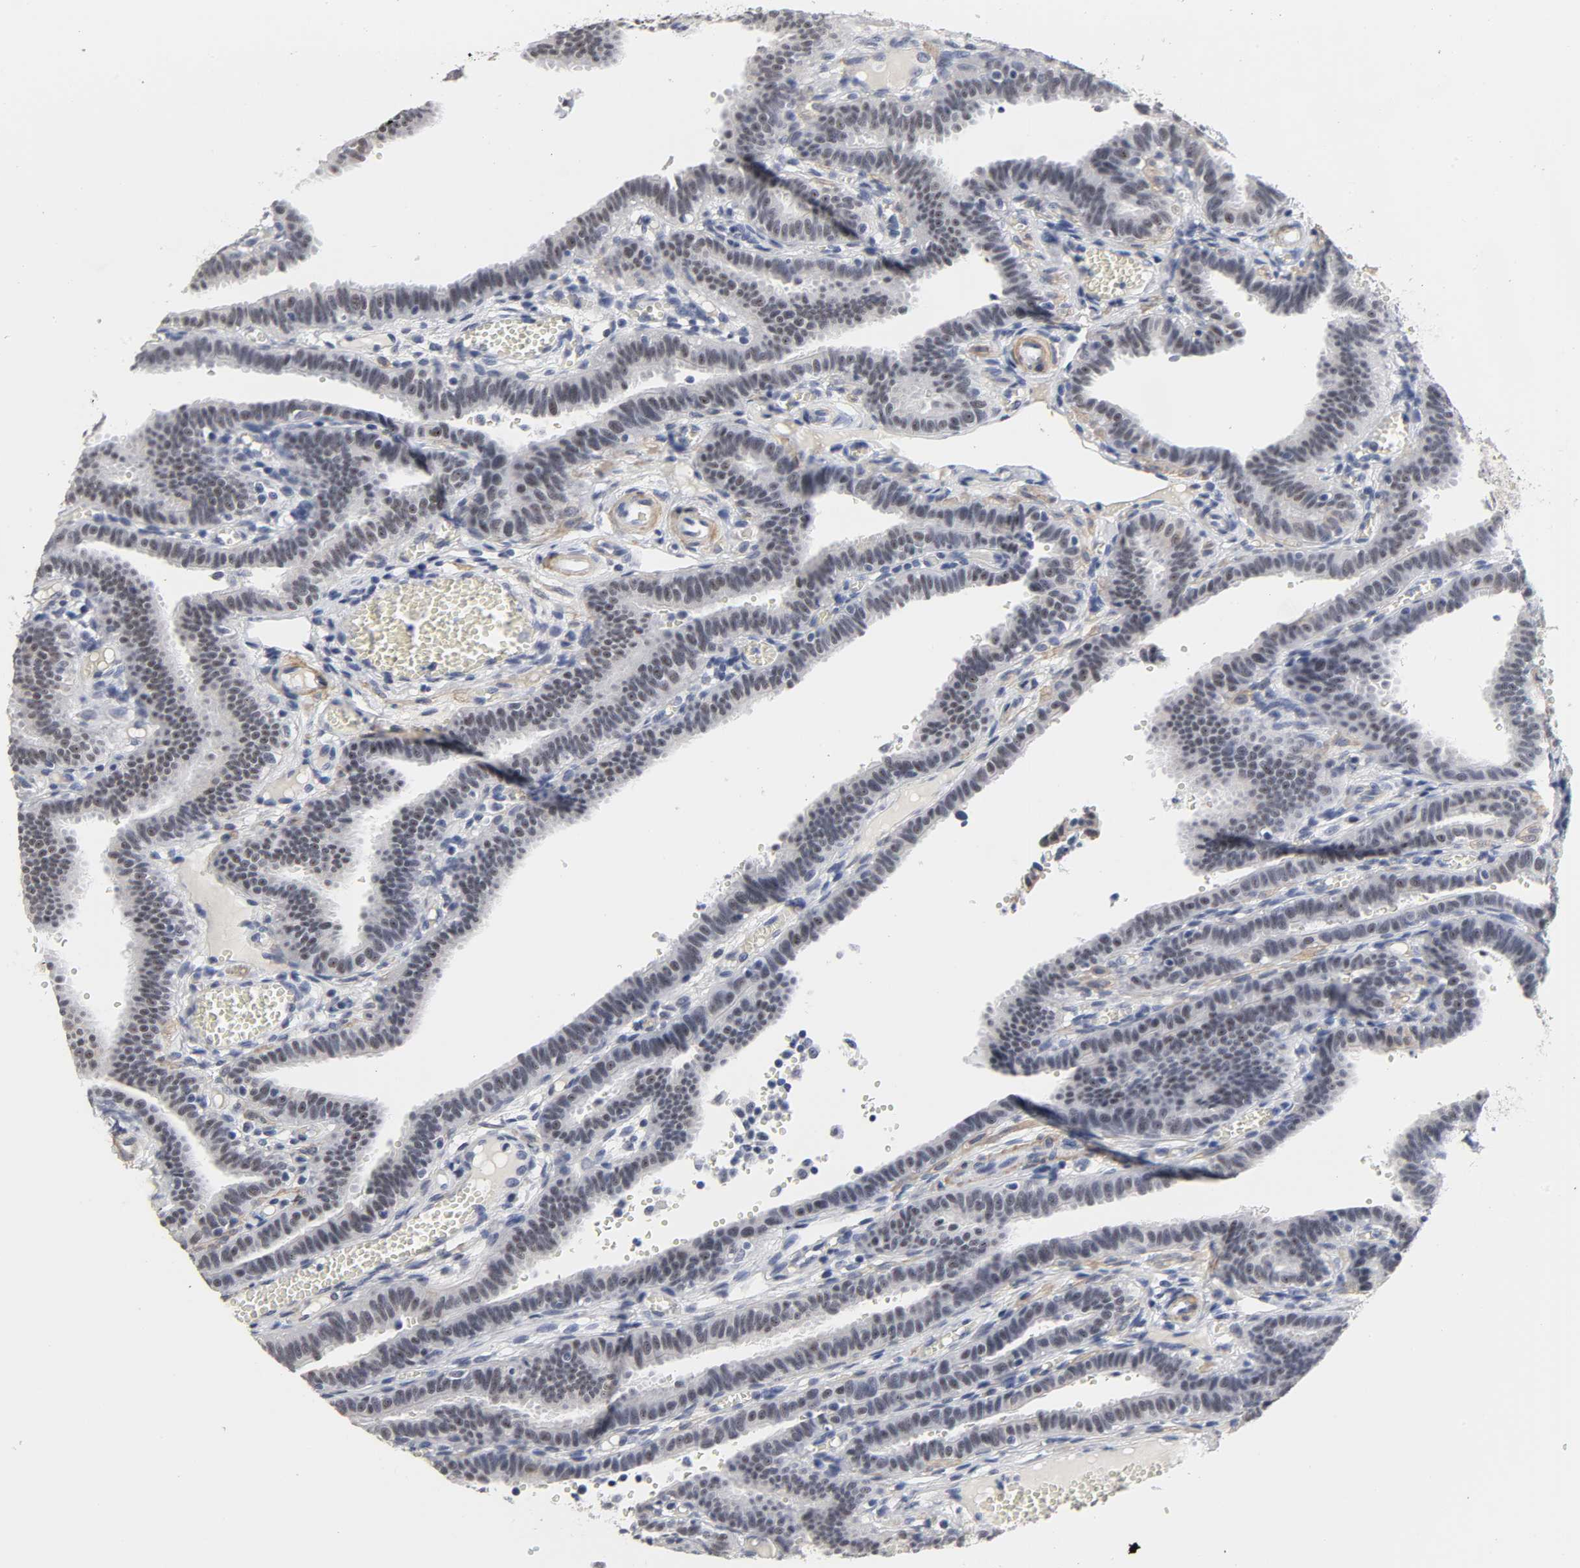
{"staining": {"intensity": "negative", "quantity": "none", "location": "none"}, "tissue": "fallopian tube", "cell_type": "Glandular cells", "image_type": "normal", "snomed": [{"axis": "morphology", "description": "Normal tissue, NOS"}, {"axis": "topography", "description": "Fallopian tube"}], "caption": "This histopathology image is of normal fallopian tube stained with immunohistochemistry to label a protein in brown with the nuclei are counter-stained blue. There is no expression in glandular cells. (DAB IHC visualized using brightfield microscopy, high magnification).", "gene": "GRHL2", "patient": {"sex": "female", "age": 29}}